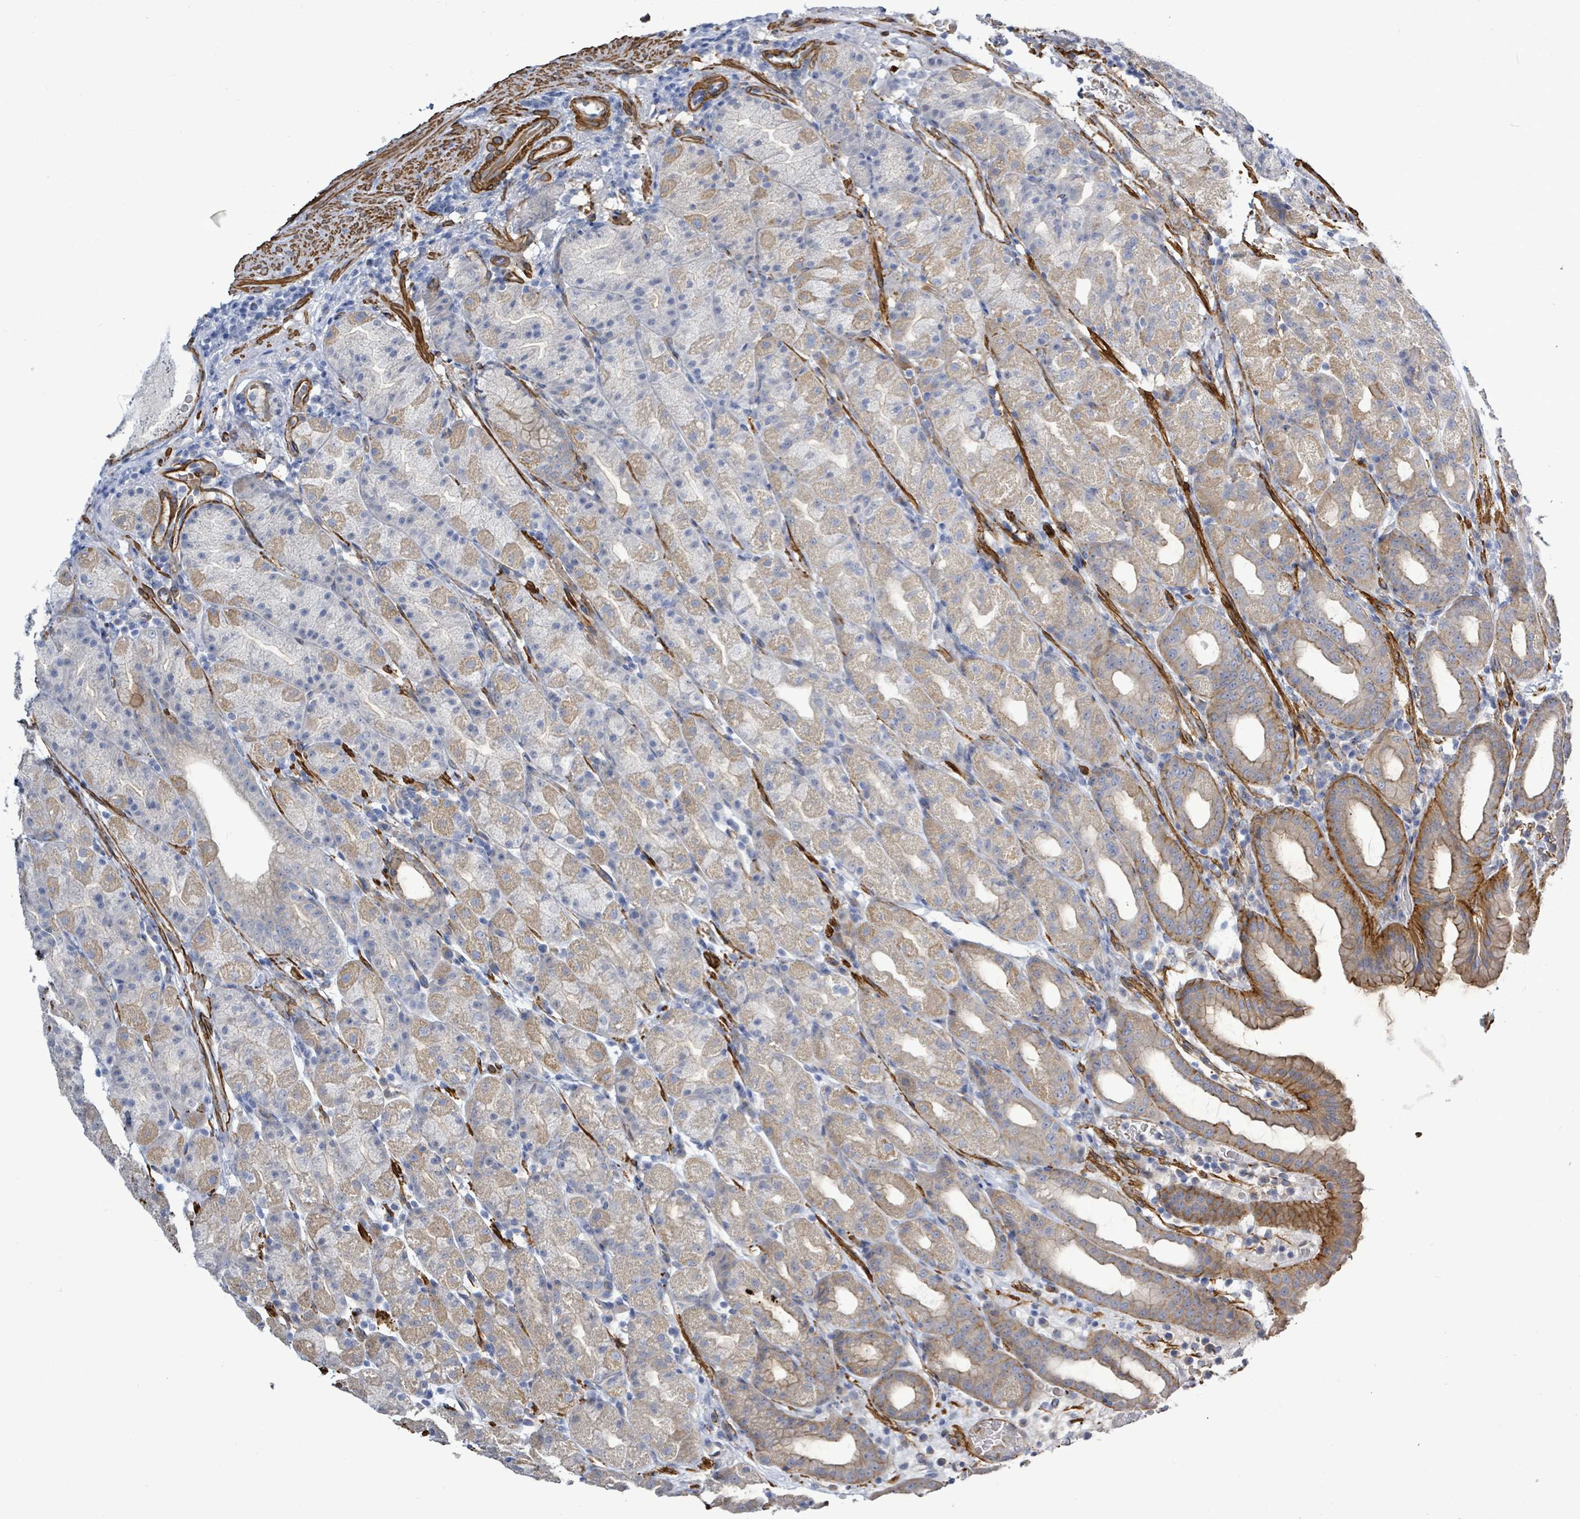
{"staining": {"intensity": "moderate", "quantity": "<25%", "location": "cytoplasmic/membranous"}, "tissue": "stomach", "cell_type": "Glandular cells", "image_type": "normal", "snomed": [{"axis": "morphology", "description": "Normal tissue, NOS"}, {"axis": "topography", "description": "Stomach, upper"}, {"axis": "topography", "description": "Stomach"}], "caption": "Protein positivity by IHC exhibits moderate cytoplasmic/membranous staining in approximately <25% of glandular cells in unremarkable stomach. Nuclei are stained in blue.", "gene": "DMRTC1B", "patient": {"sex": "male", "age": 68}}